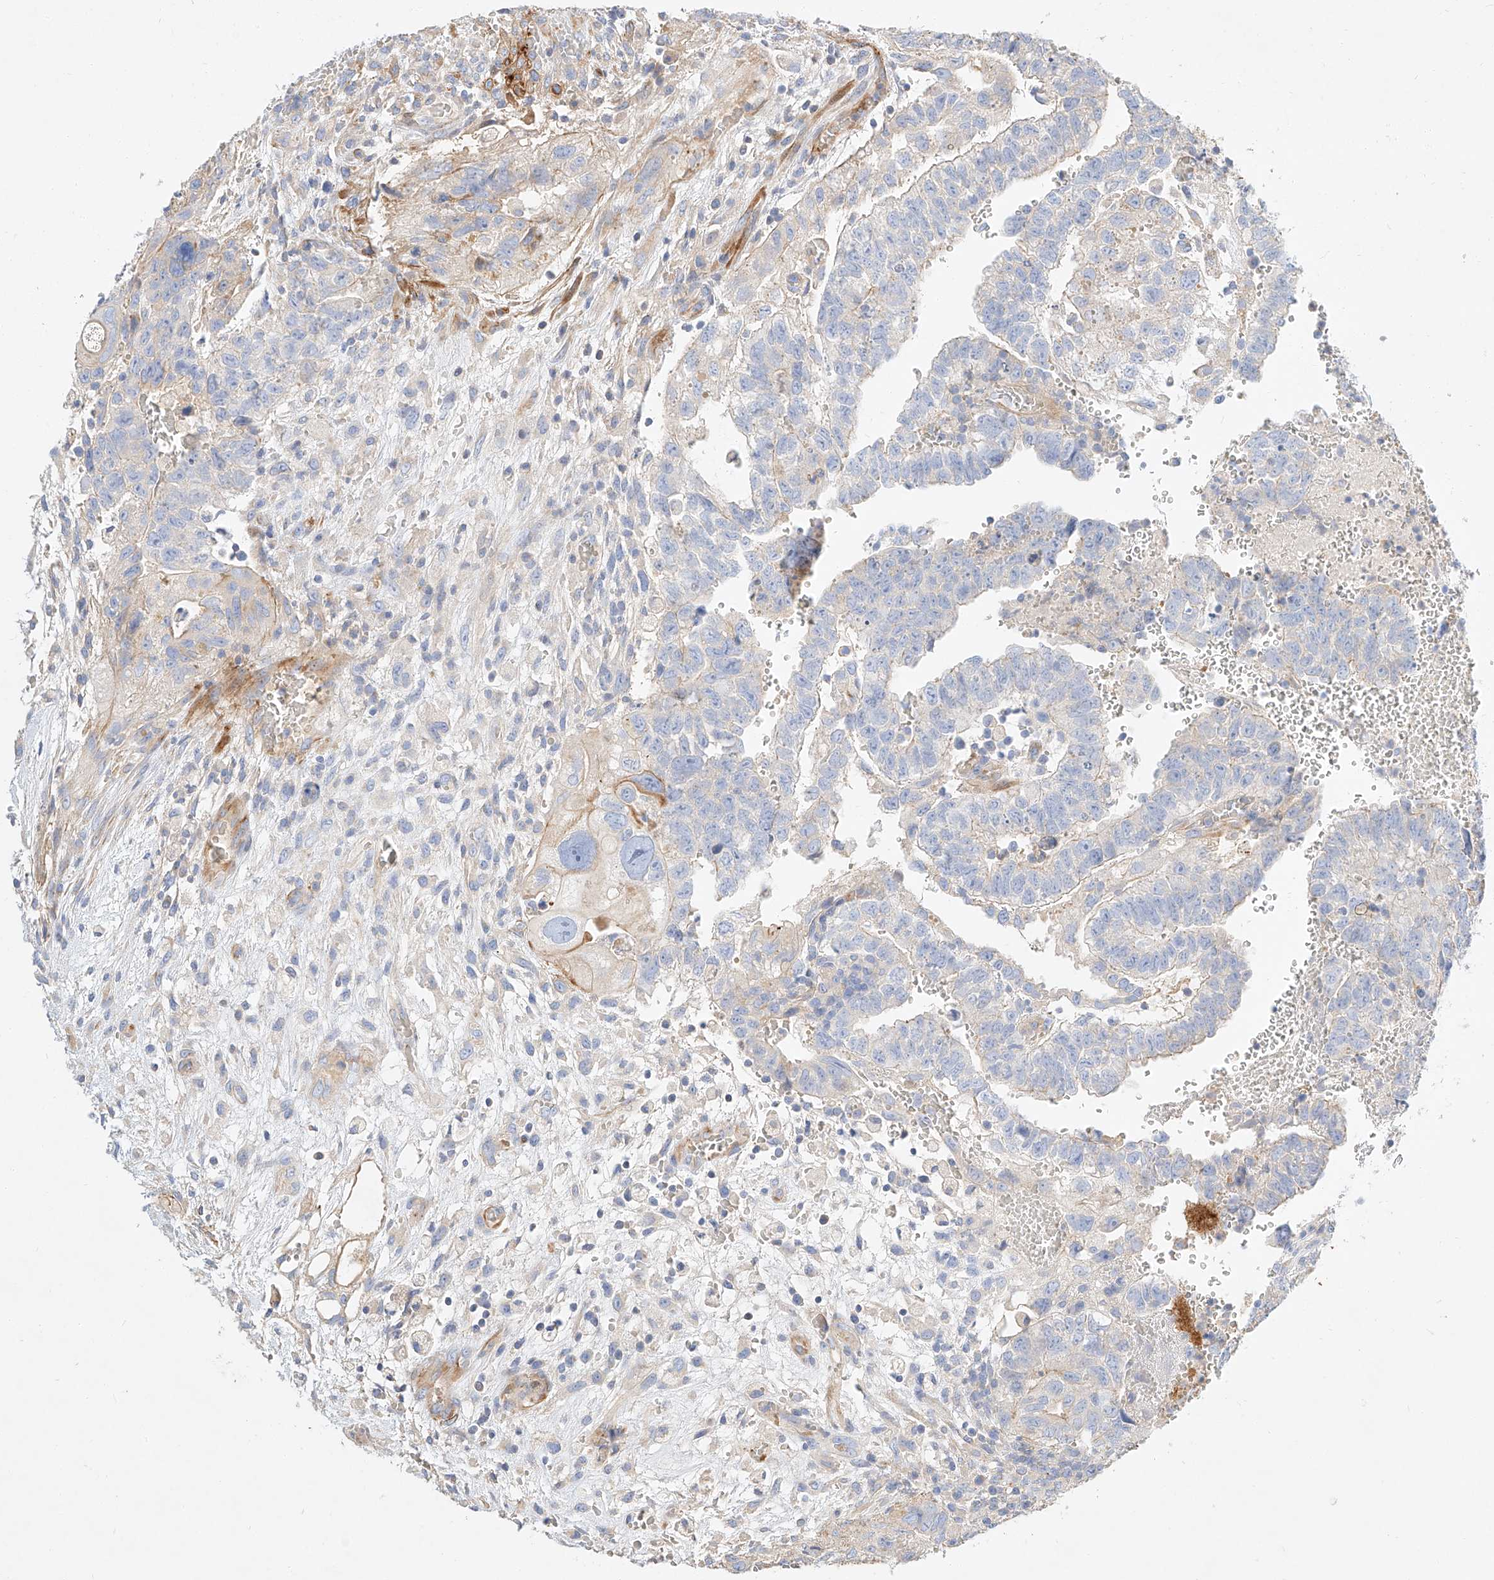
{"staining": {"intensity": "negative", "quantity": "none", "location": "none"}, "tissue": "testis cancer", "cell_type": "Tumor cells", "image_type": "cancer", "snomed": [{"axis": "morphology", "description": "Carcinoma, Embryonal, NOS"}, {"axis": "topography", "description": "Testis"}], "caption": "Immunohistochemical staining of human embryonal carcinoma (testis) reveals no significant staining in tumor cells.", "gene": "KCNH5", "patient": {"sex": "male", "age": 37}}